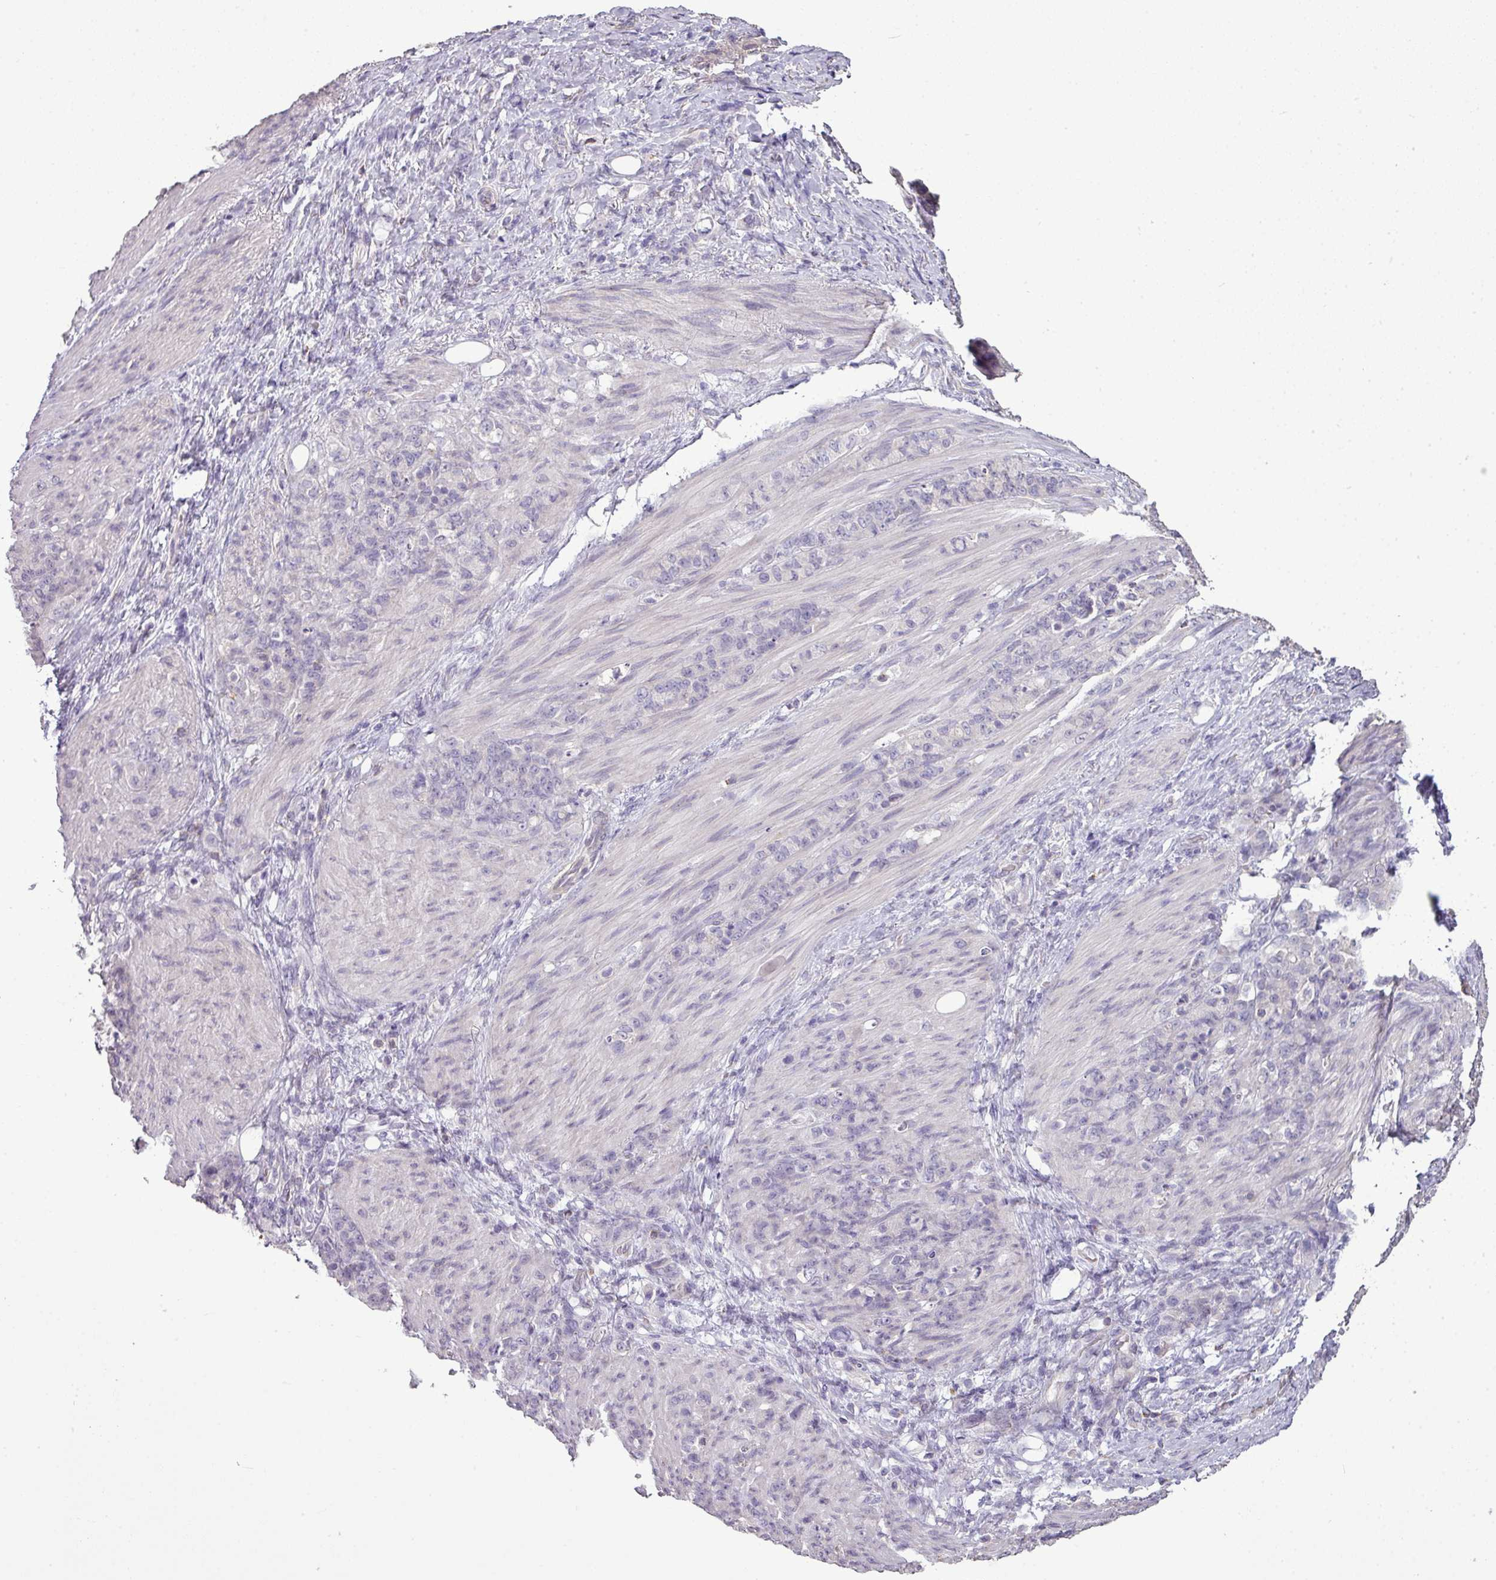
{"staining": {"intensity": "negative", "quantity": "none", "location": "none"}, "tissue": "stomach cancer", "cell_type": "Tumor cells", "image_type": "cancer", "snomed": [{"axis": "morphology", "description": "Adenocarcinoma, NOS"}, {"axis": "topography", "description": "Stomach"}], "caption": "Stomach adenocarcinoma was stained to show a protein in brown. There is no significant positivity in tumor cells.", "gene": "LY9", "patient": {"sex": "female", "age": 79}}